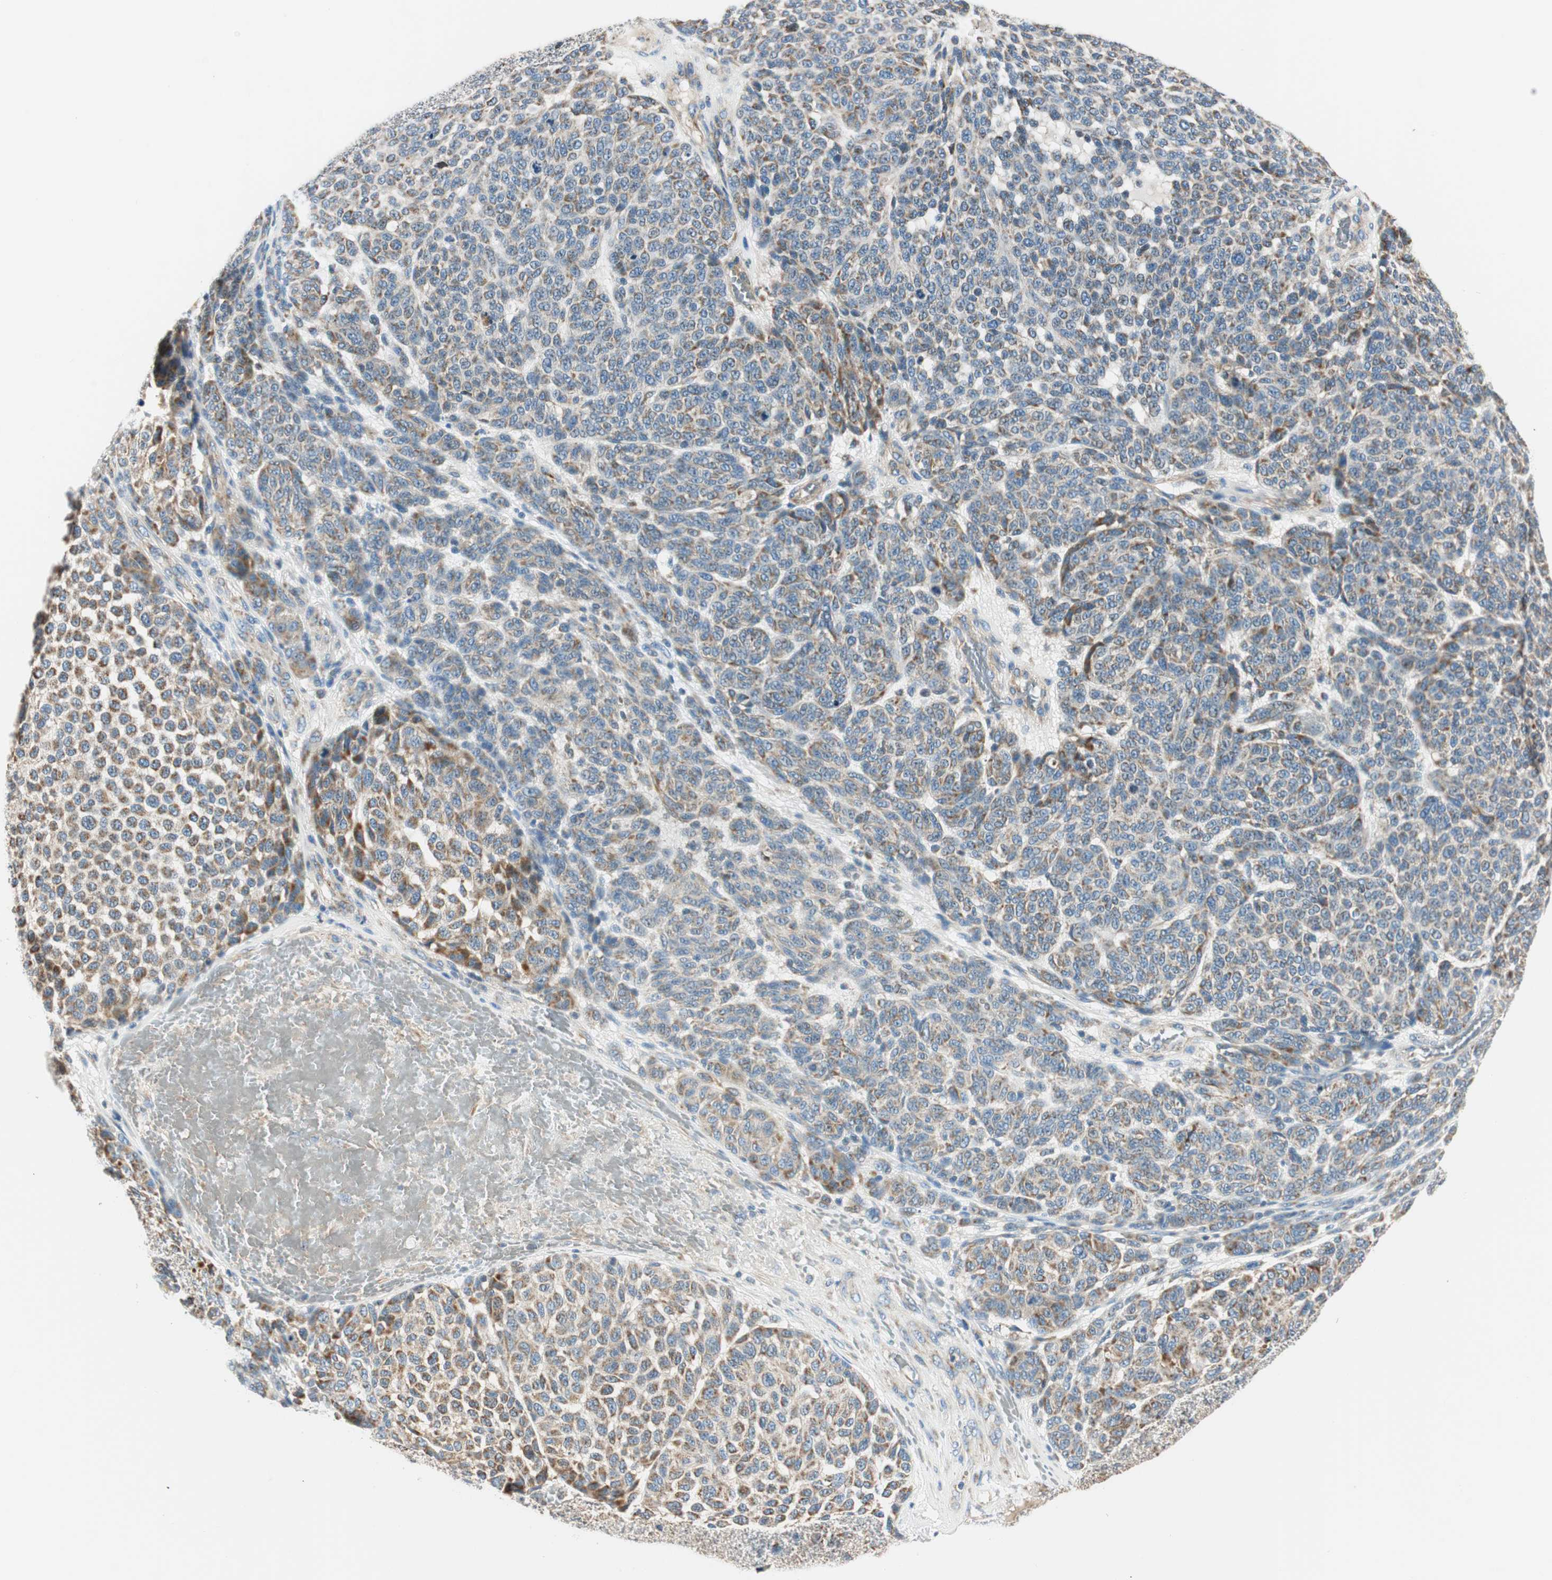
{"staining": {"intensity": "moderate", "quantity": ">75%", "location": "cytoplasmic/membranous"}, "tissue": "melanoma", "cell_type": "Tumor cells", "image_type": "cancer", "snomed": [{"axis": "morphology", "description": "Malignant melanoma, NOS"}, {"axis": "topography", "description": "Skin"}], "caption": "Immunohistochemistry (IHC) (DAB (3,3'-diaminobenzidine)) staining of malignant melanoma demonstrates moderate cytoplasmic/membranous protein expression in approximately >75% of tumor cells.", "gene": "RORB", "patient": {"sex": "male", "age": 59}}